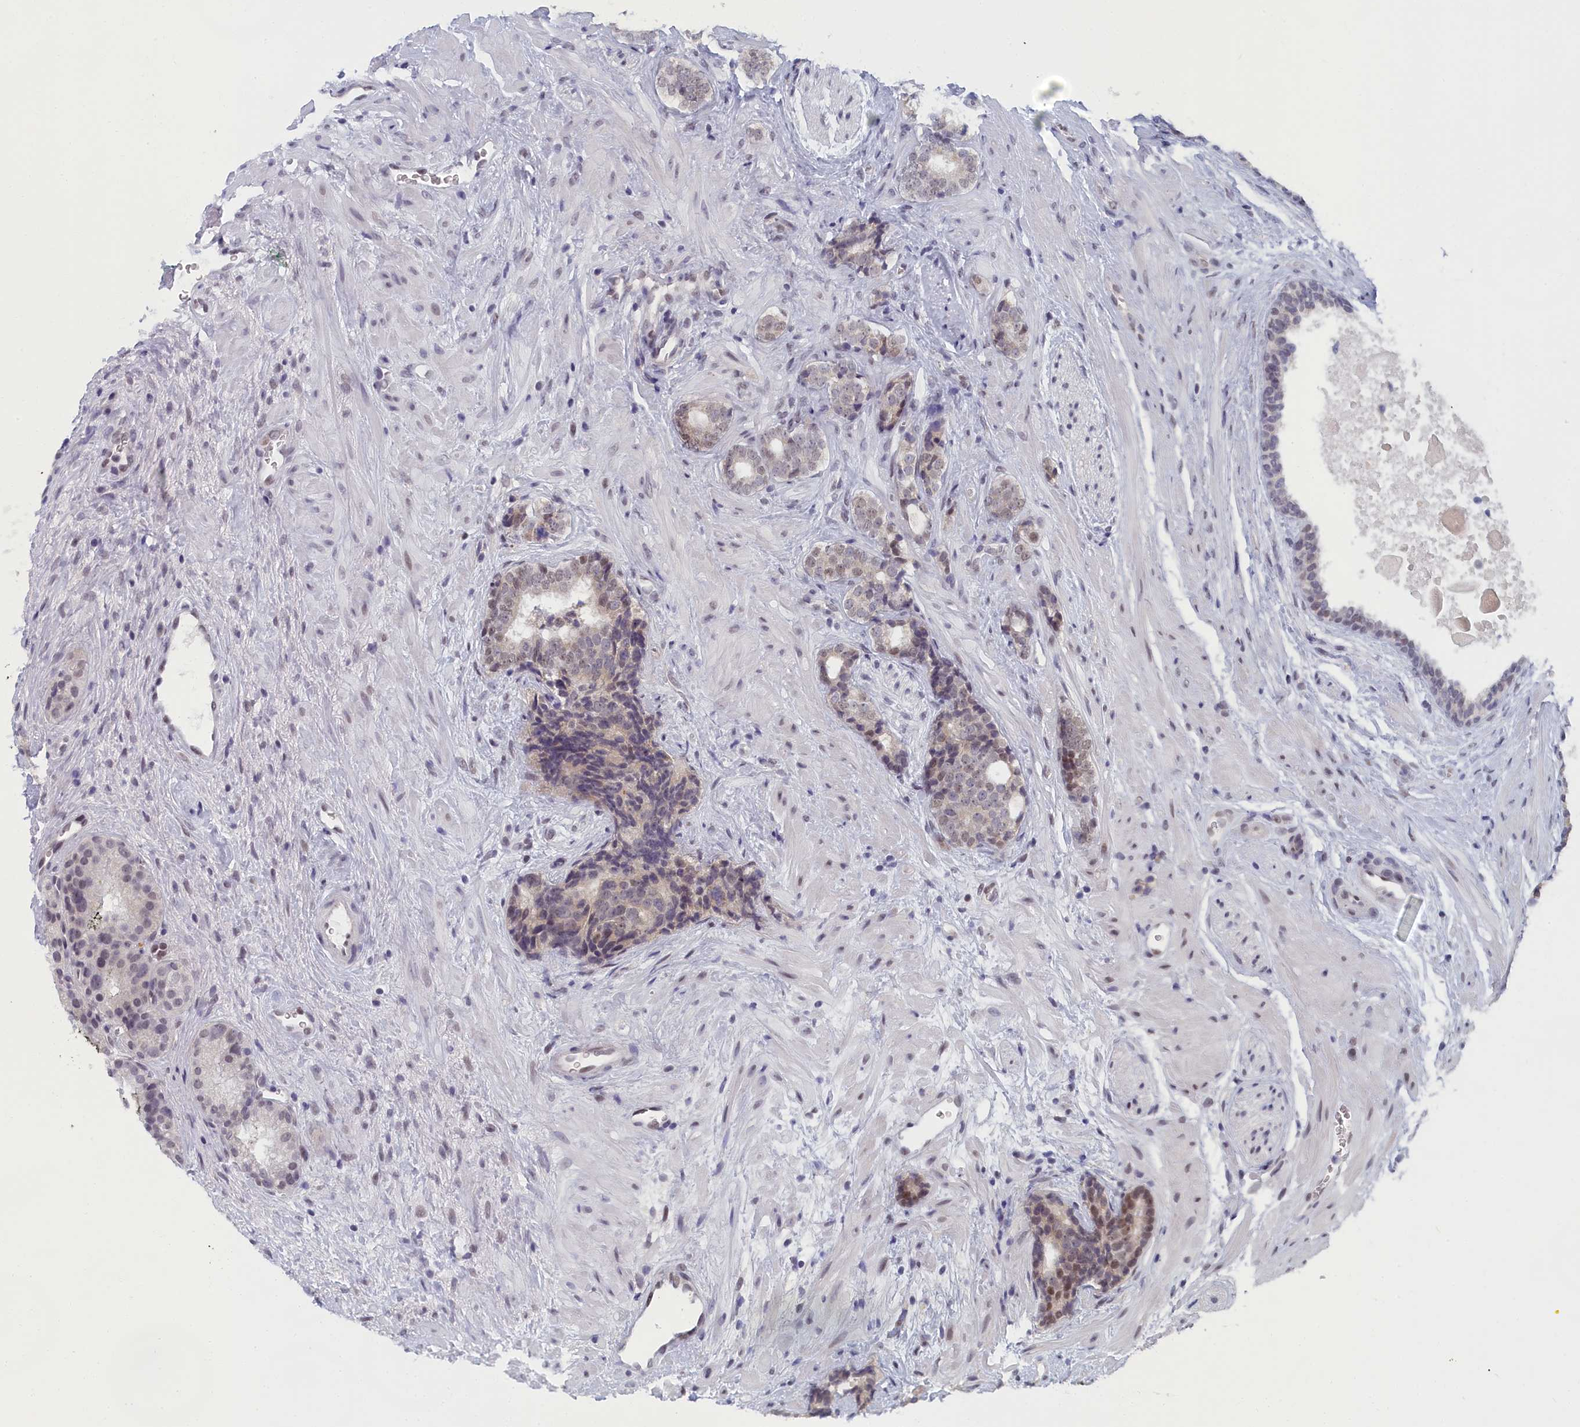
{"staining": {"intensity": "weak", "quantity": "<25%", "location": "nuclear"}, "tissue": "prostate cancer", "cell_type": "Tumor cells", "image_type": "cancer", "snomed": [{"axis": "morphology", "description": "Adenocarcinoma, High grade"}, {"axis": "topography", "description": "Prostate"}], "caption": "Immunohistochemistry of prostate cancer displays no positivity in tumor cells.", "gene": "DNAJC17", "patient": {"sex": "male", "age": 56}}